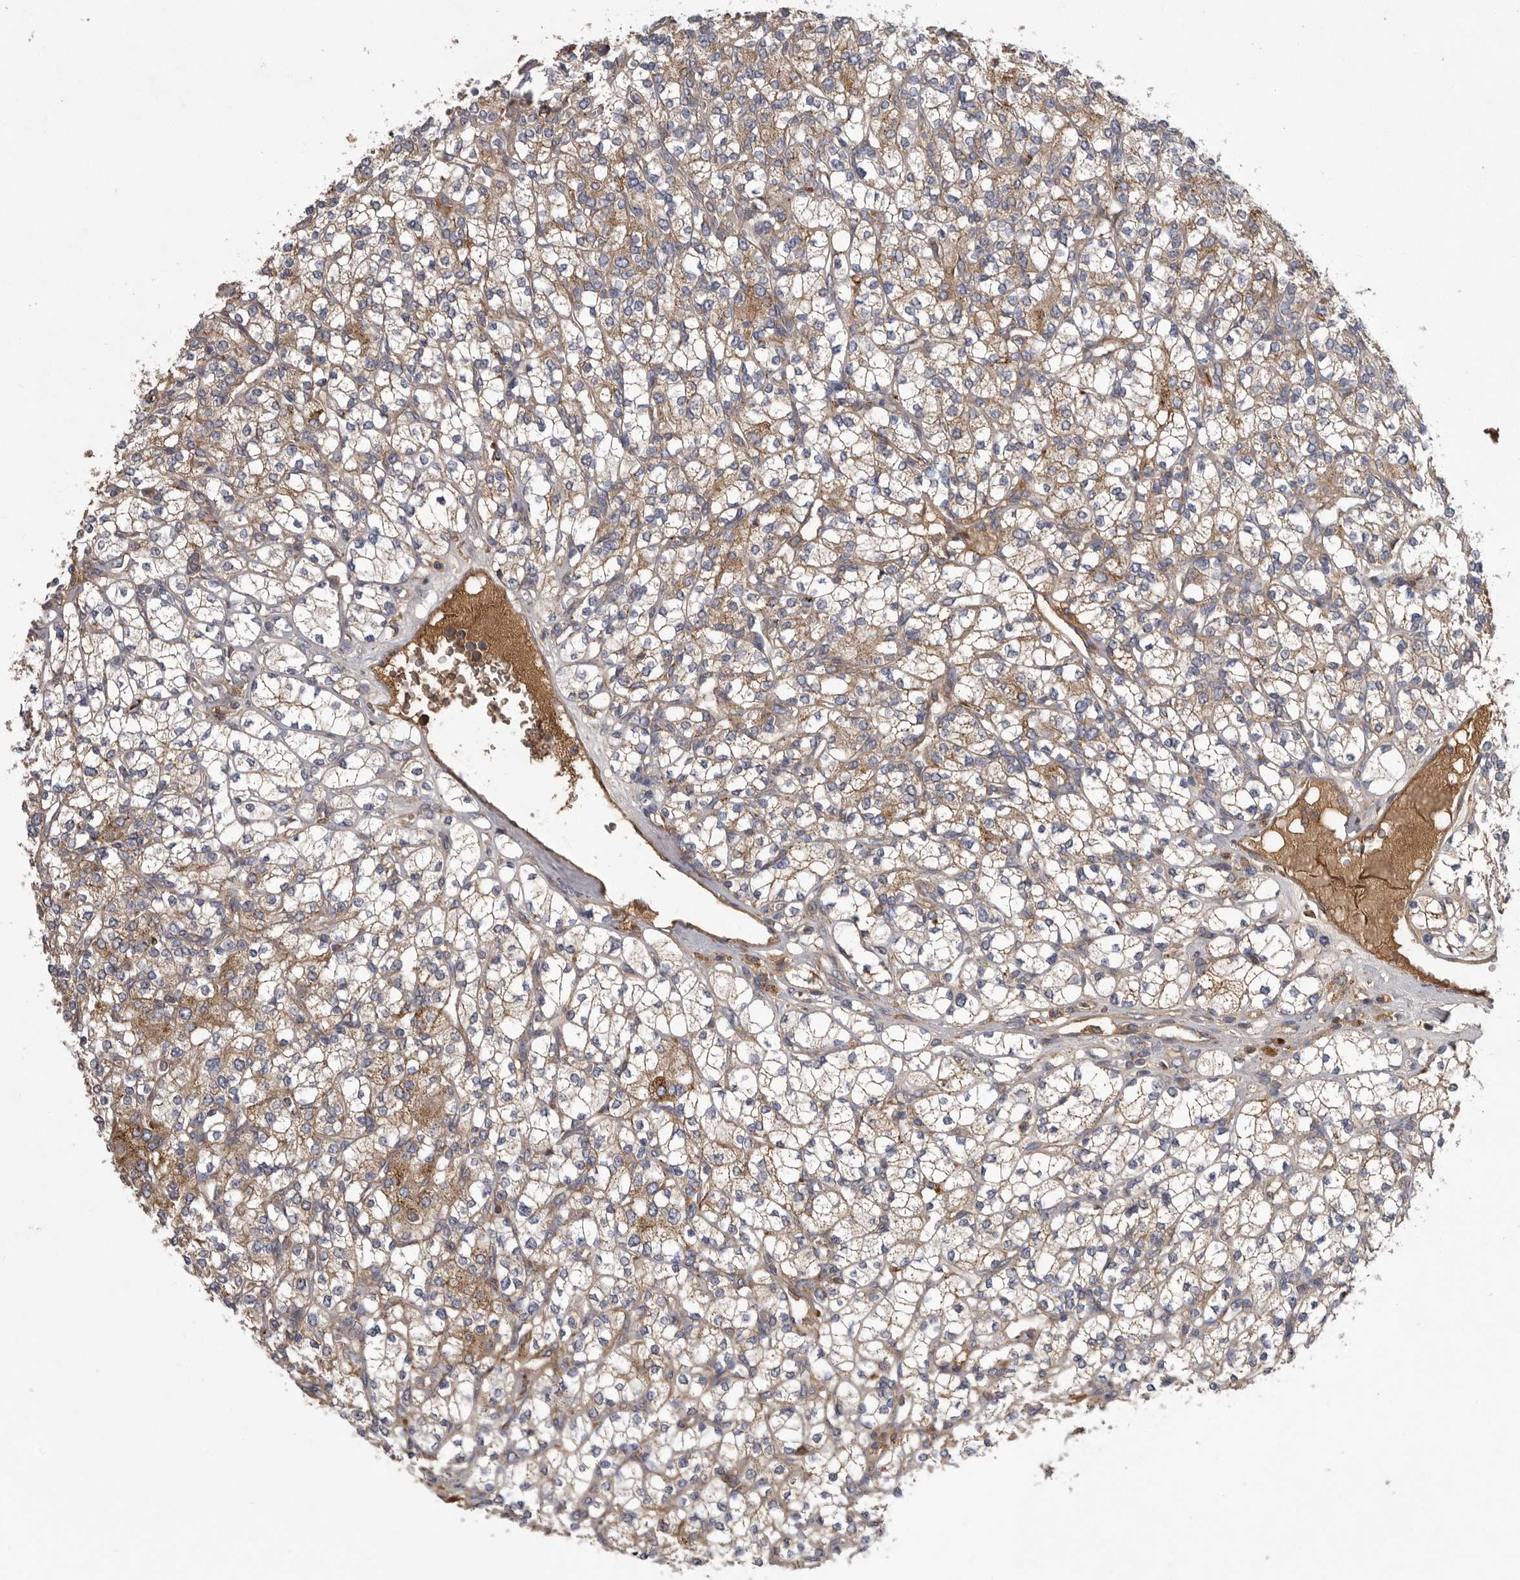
{"staining": {"intensity": "moderate", "quantity": ">75%", "location": "cytoplasmic/membranous"}, "tissue": "renal cancer", "cell_type": "Tumor cells", "image_type": "cancer", "snomed": [{"axis": "morphology", "description": "Adenocarcinoma, NOS"}, {"axis": "topography", "description": "Kidney"}], "caption": "This micrograph reveals renal cancer (adenocarcinoma) stained with immunohistochemistry (IHC) to label a protein in brown. The cytoplasmic/membranous of tumor cells show moderate positivity for the protein. Nuclei are counter-stained blue.", "gene": "CRP", "patient": {"sex": "male", "age": 77}}